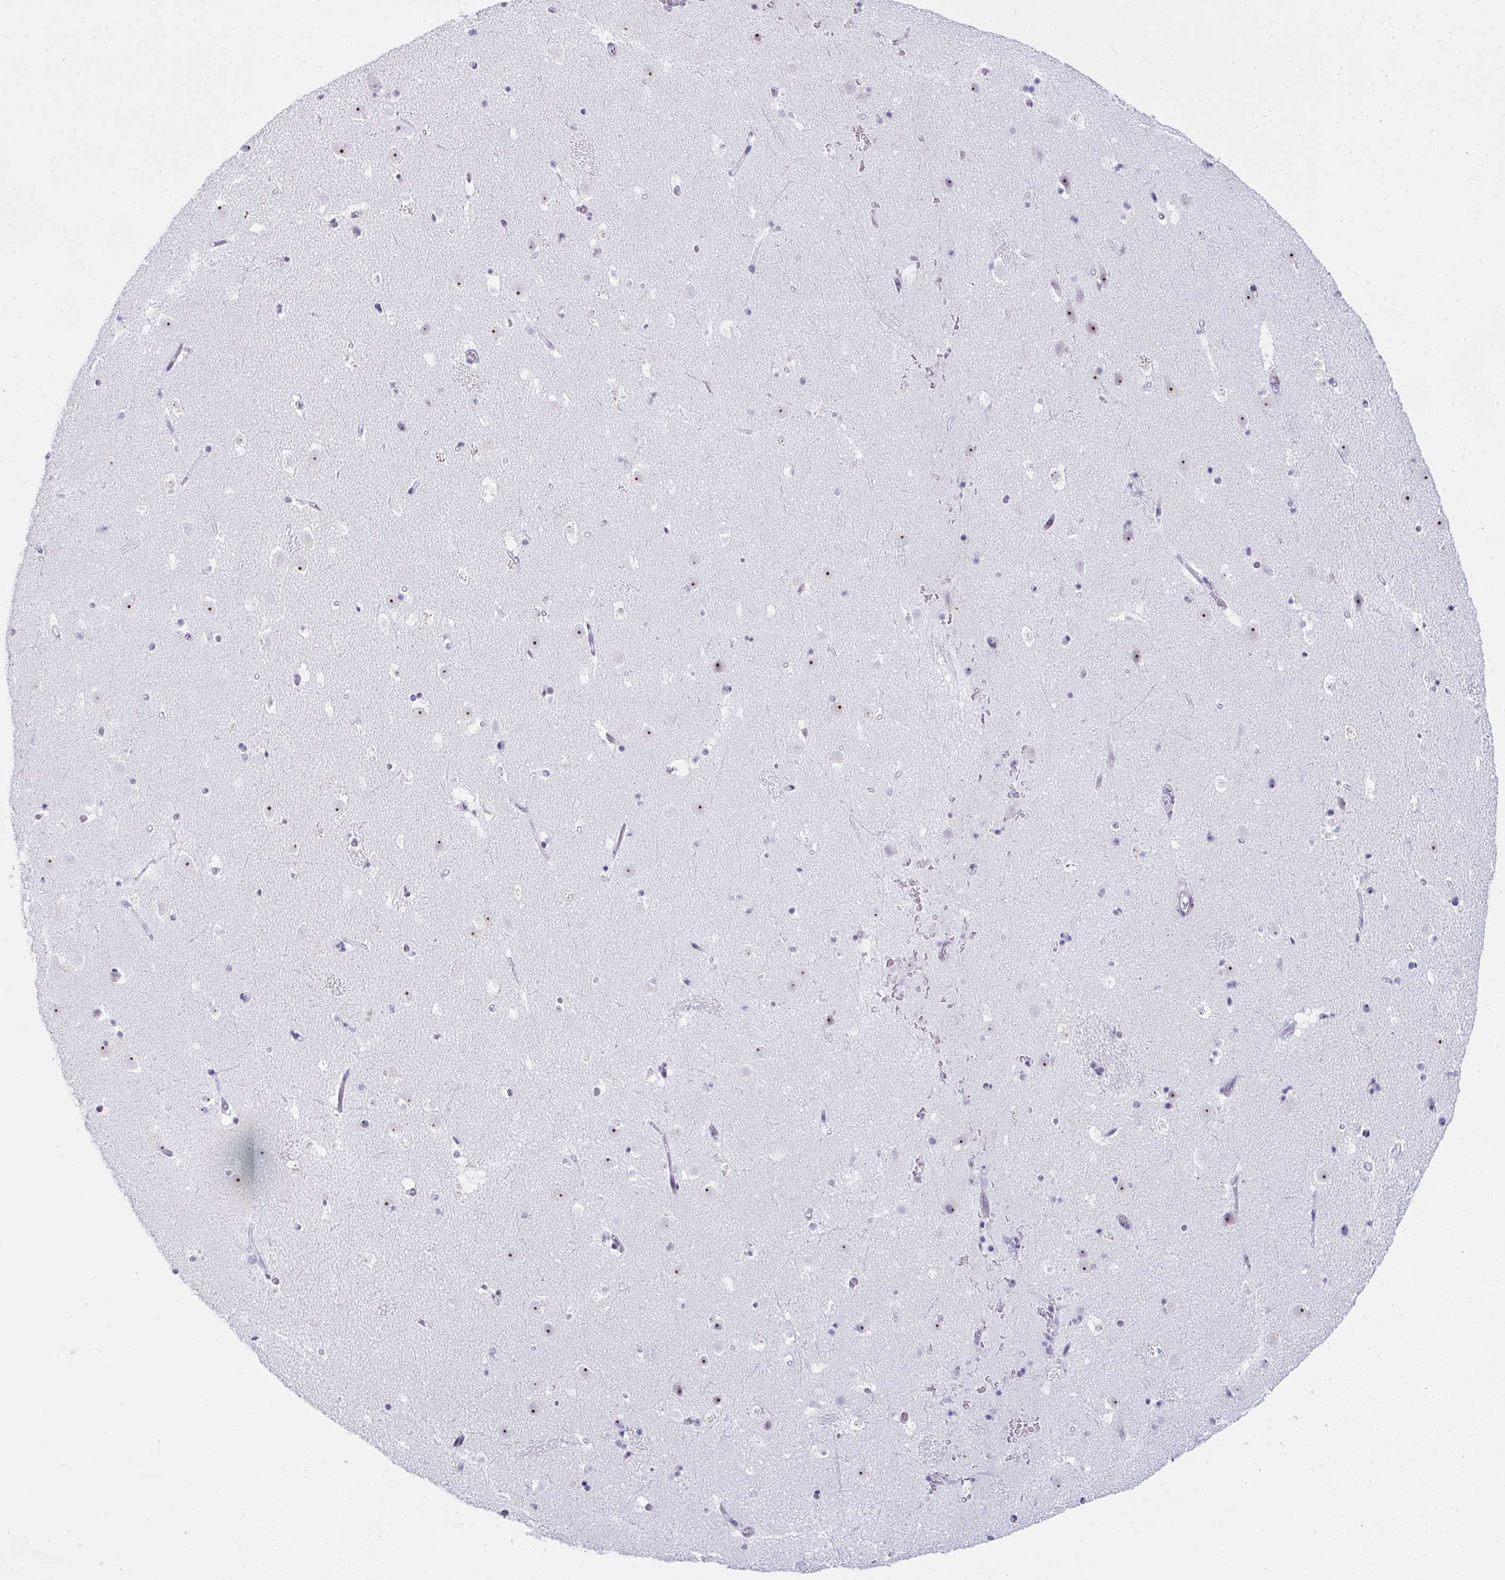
{"staining": {"intensity": "negative", "quantity": "none", "location": "none"}, "tissue": "caudate", "cell_type": "Glial cells", "image_type": "normal", "snomed": [{"axis": "morphology", "description": "Normal tissue, NOS"}, {"axis": "topography", "description": "Lateral ventricle wall"}], "caption": "Immunohistochemistry histopathology image of unremarkable caudate stained for a protein (brown), which shows no expression in glial cells.", "gene": "NOP10", "patient": {"sex": "male", "age": 37}}